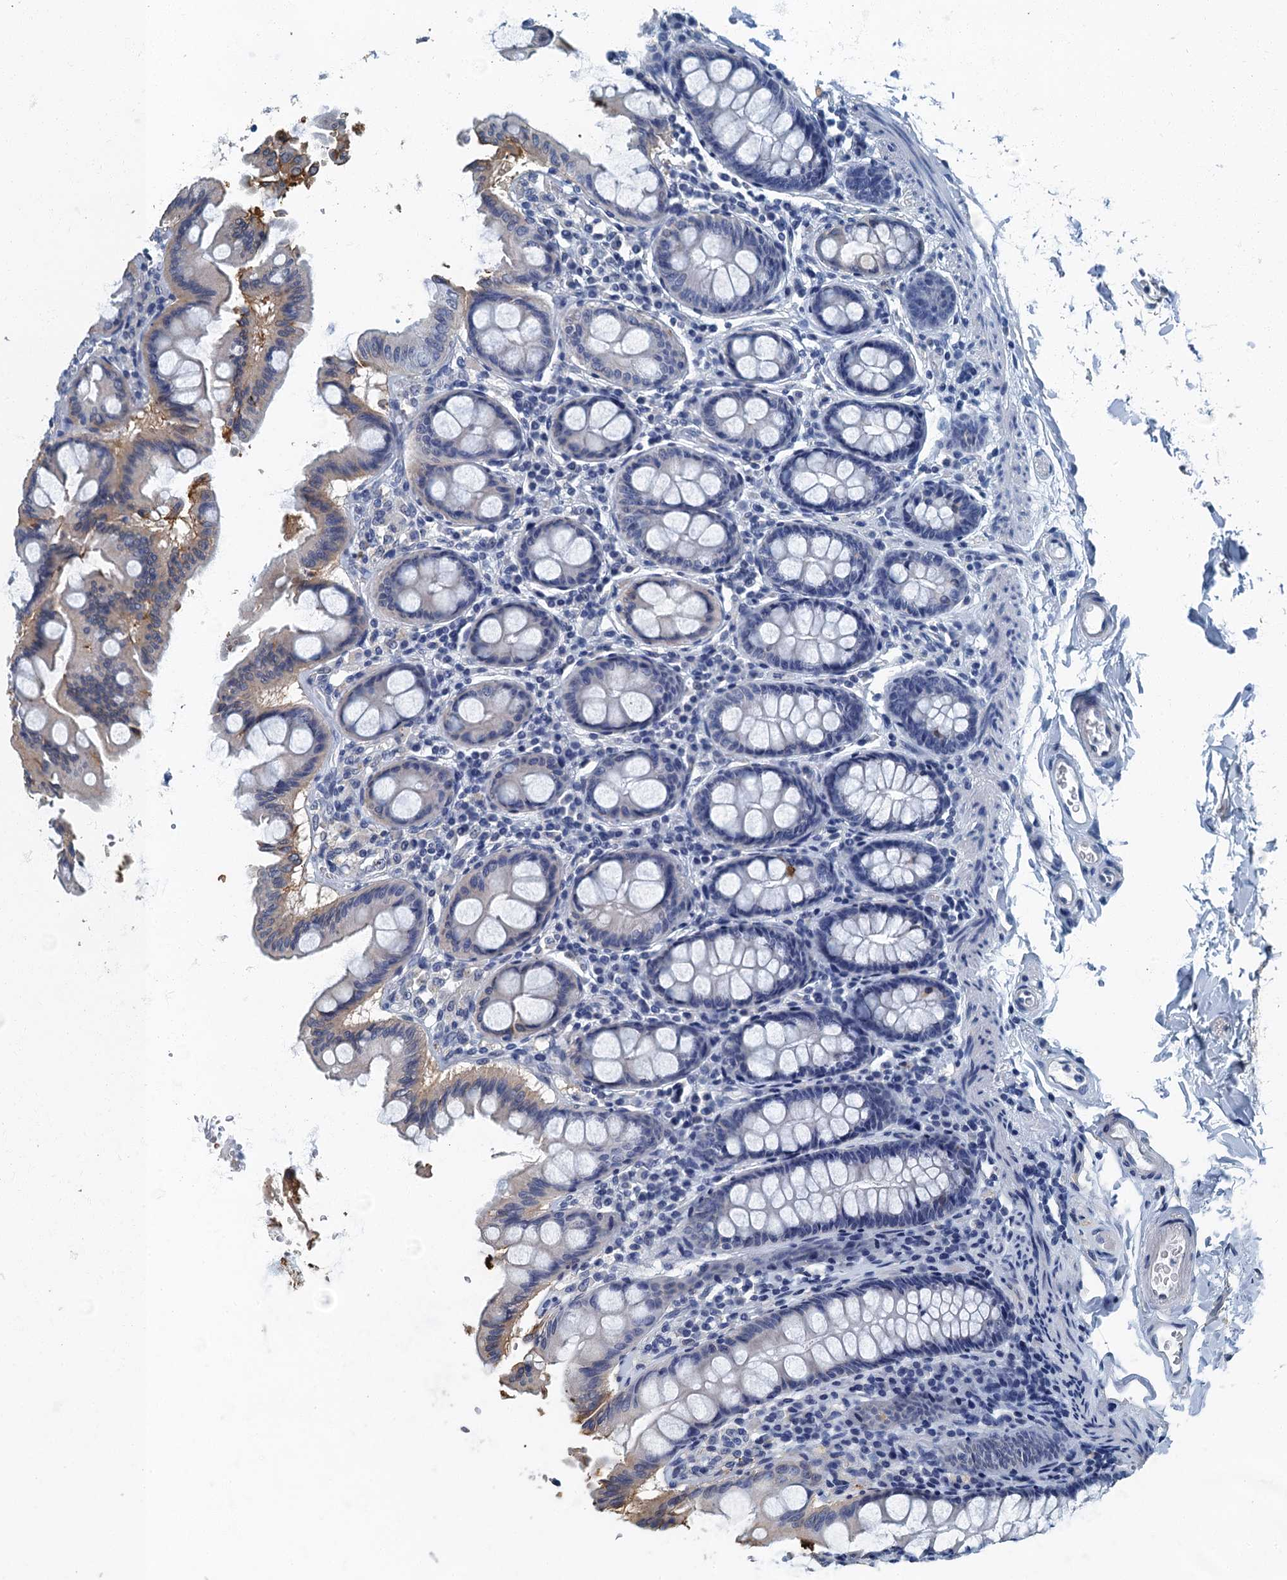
{"staining": {"intensity": "negative", "quantity": "none", "location": "none"}, "tissue": "colon", "cell_type": "Endothelial cells", "image_type": "normal", "snomed": [{"axis": "morphology", "description": "Normal tissue, NOS"}, {"axis": "topography", "description": "Colon"}, {"axis": "topography", "description": "Peripheral nerve tissue"}], "caption": "Benign colon was stained to show a protein in brown. There is no significant staining in endothelial cells. Nuclei are stained in blue.", "gene": "GADL1", "patient": {"sex": "female", "age": 61}}